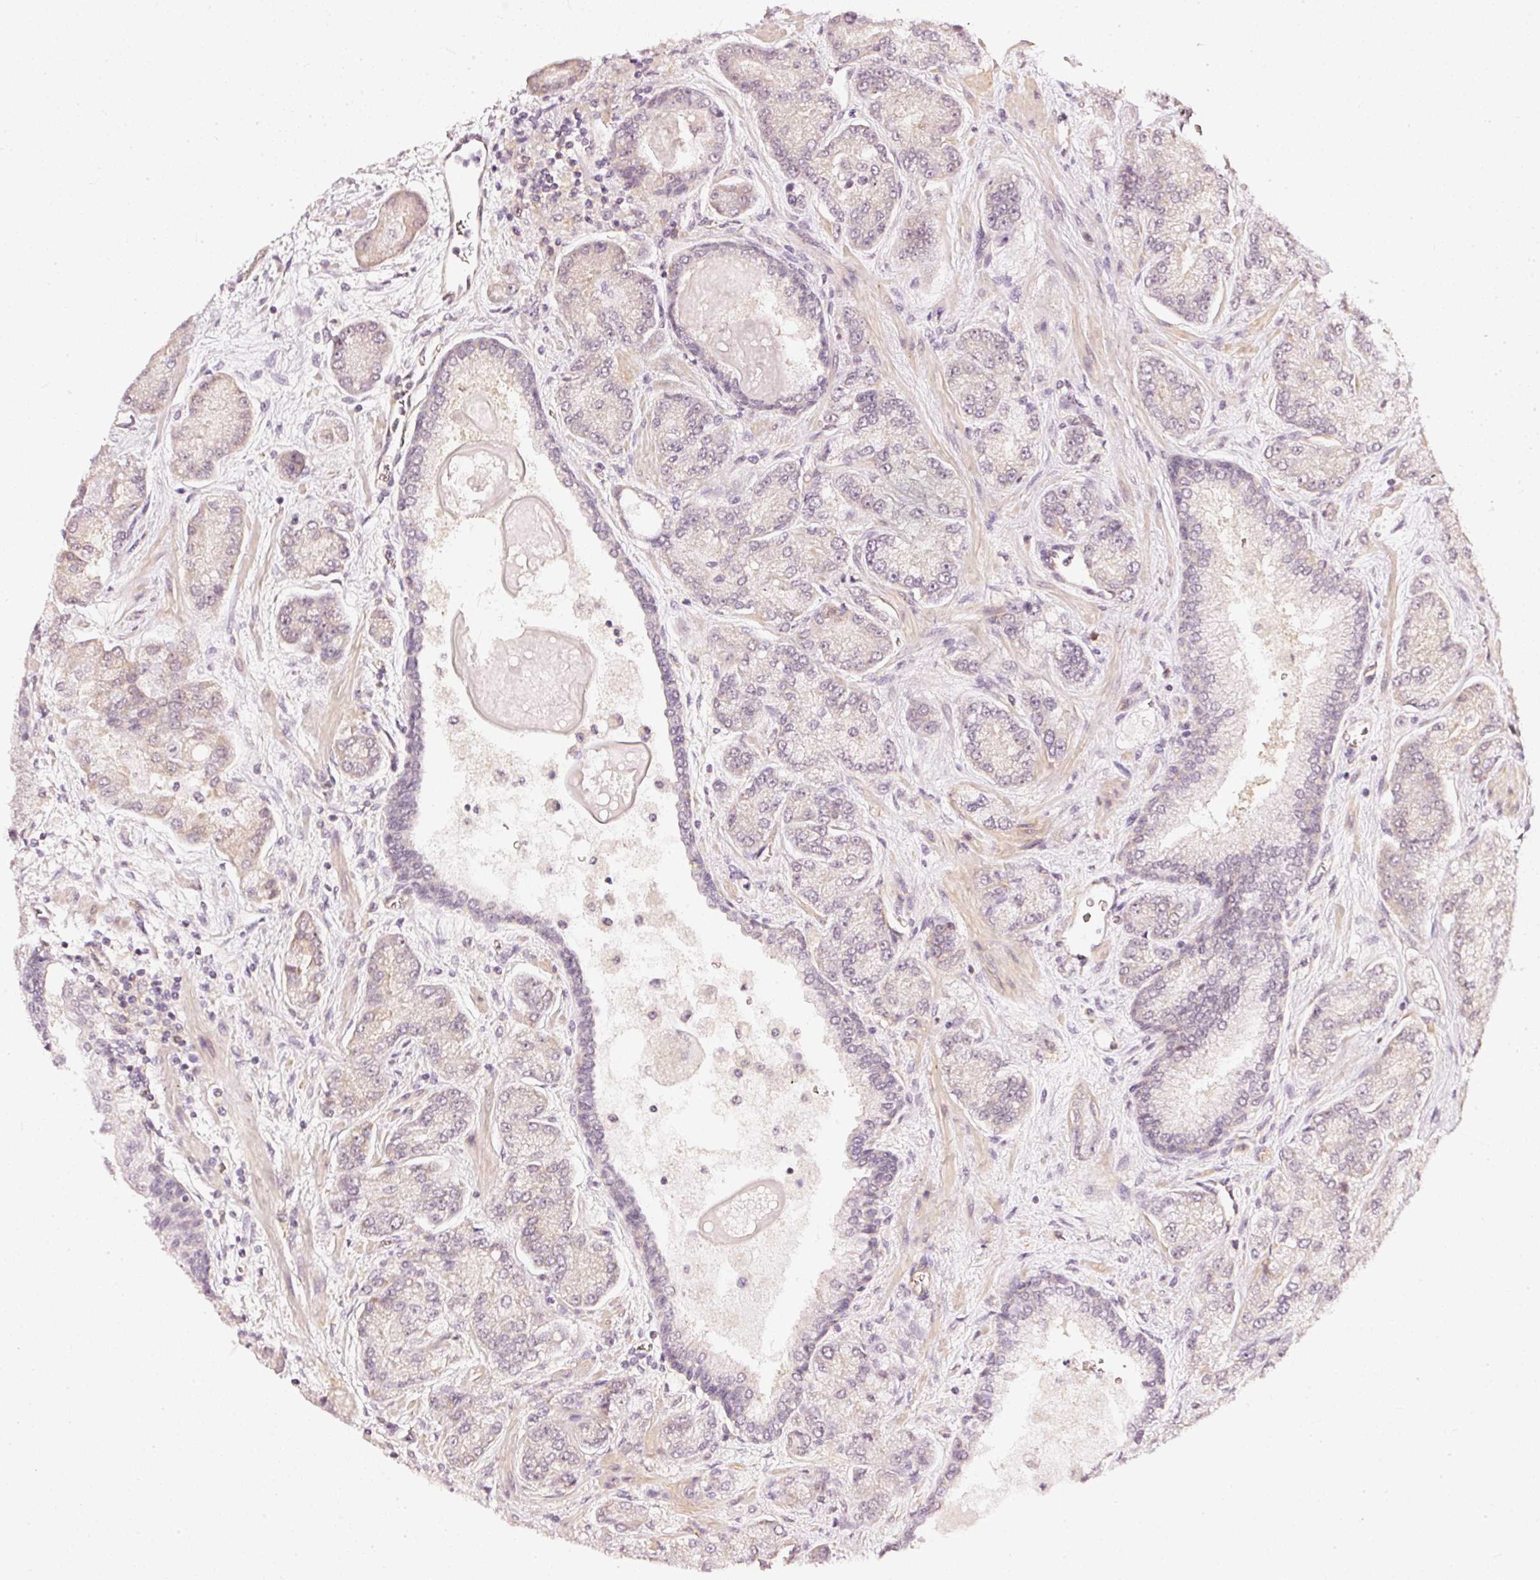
{"staining": {"intensity": "negative", "quantity": "none", "location": "none"}, "tissue": "prostate cancer", "cell_type": "Tumor cells", "image_type": "cancer", "snomed": [{"axis": "morphology", "description": "Adenocarcinoma, High grade"}, {"axis": "topography", "description": "Prostate"}], "caption": "Protein analysis of high-grade adenocarcinoma (prostate) demonstrates no significant expression in tumor cells. (Brightfield microscopy of DAB (3,3'-diaminobenzidine) immunohistochemistry (IHC) at high magnification).", "gene": "DRD2", "patient": {"sex": "male", "age": 68}}